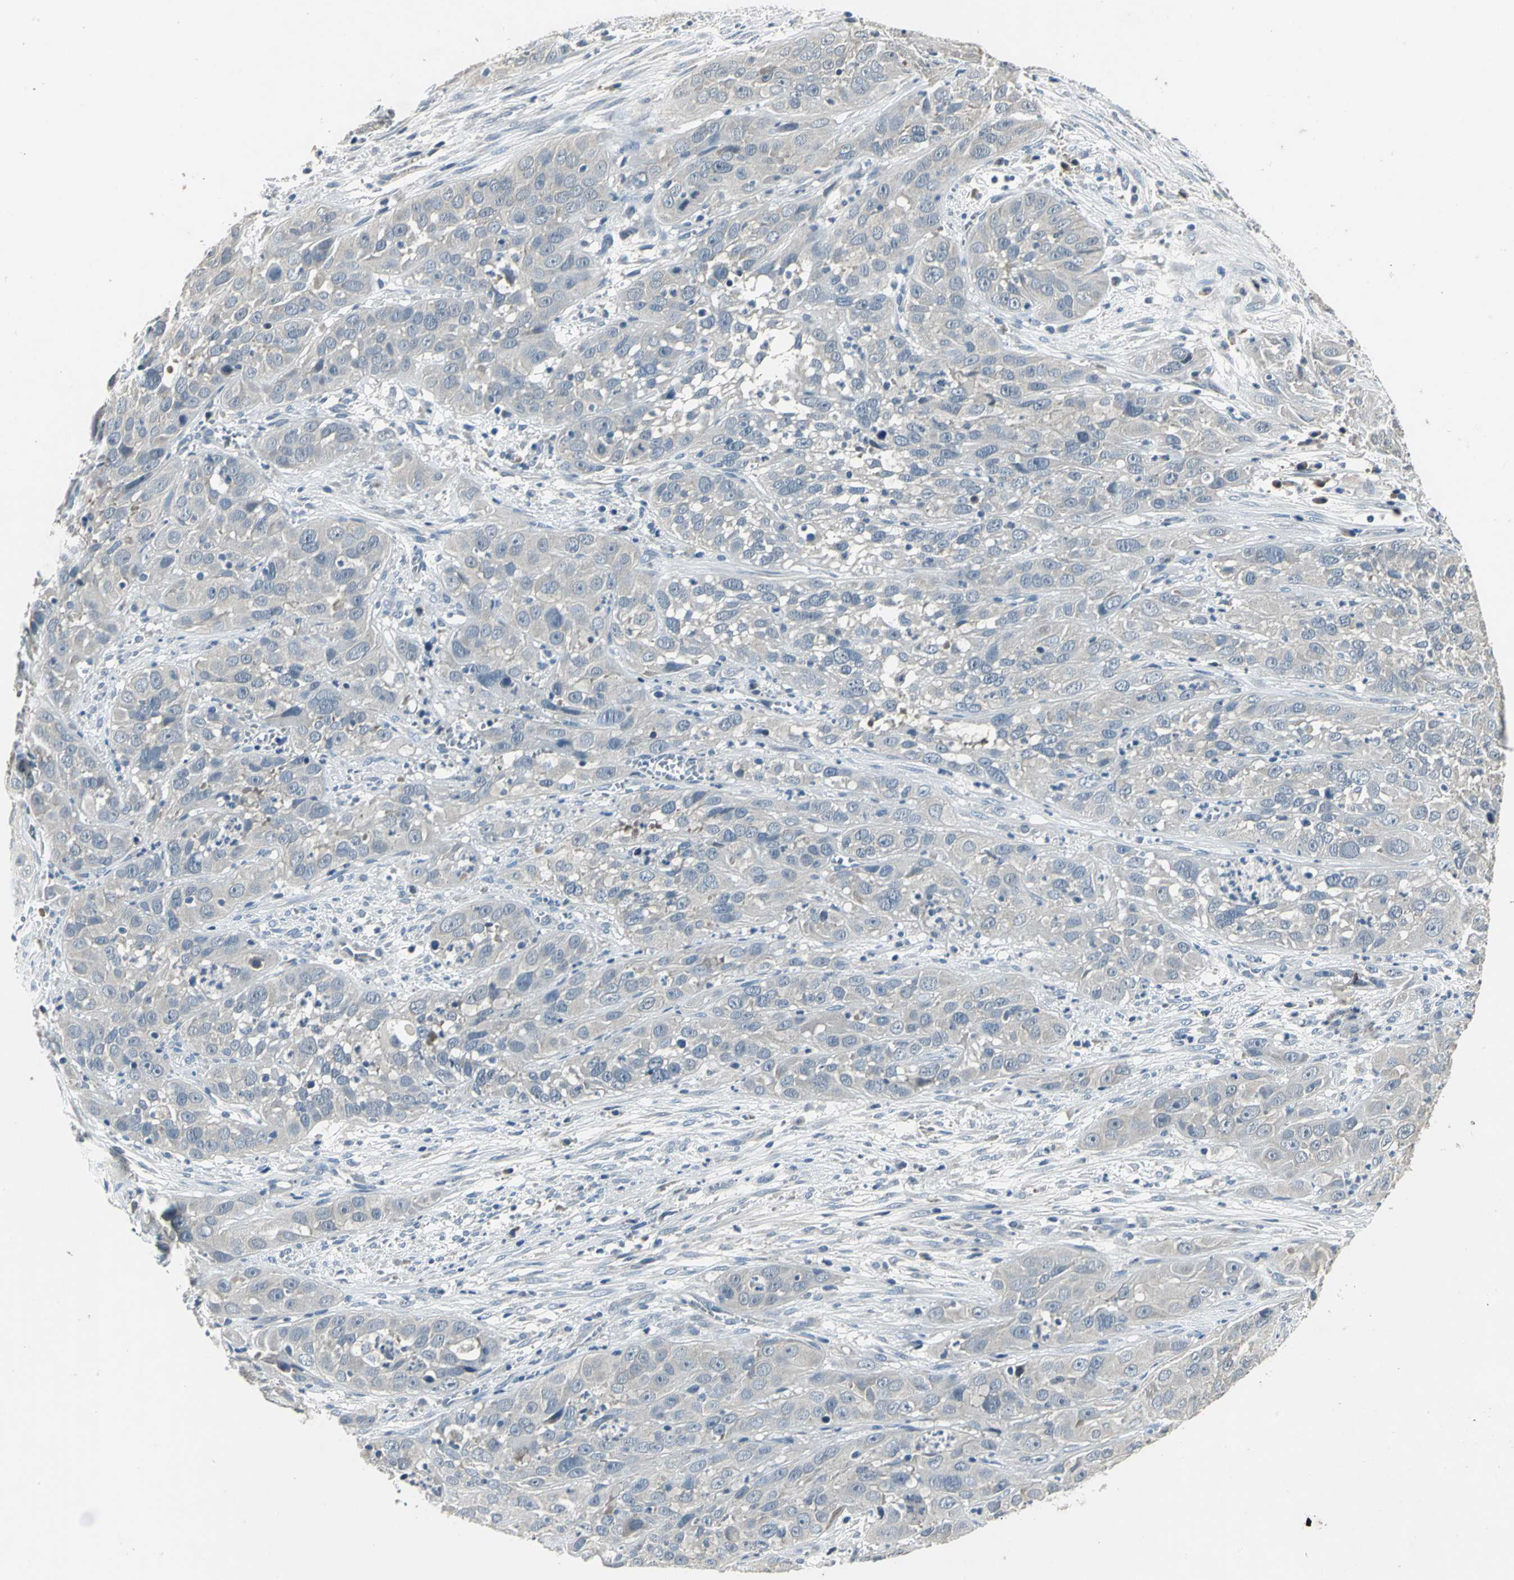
{"staining": {"intensity": "negative", "quantity": "none", "location": "none"}, "tissue": "cervical cancer", "cell_type": "Tumor cells", "image_type": "cancer", "snomed": [{"axis": "morphology", "description": "Squamous cell carcinoma, NOS"}, {"axis": "topography", "description": "Cervix"}], "caption": "A high-resolution histopathology image shows IHC staining of cervical cancer, which shows no significant expression in tumor cells. (Immunohistochemistry (ihc), brightfield microscopy, high magnification).", "gene": "JADE3", "patient": {"sex": "female", "age": 32}}